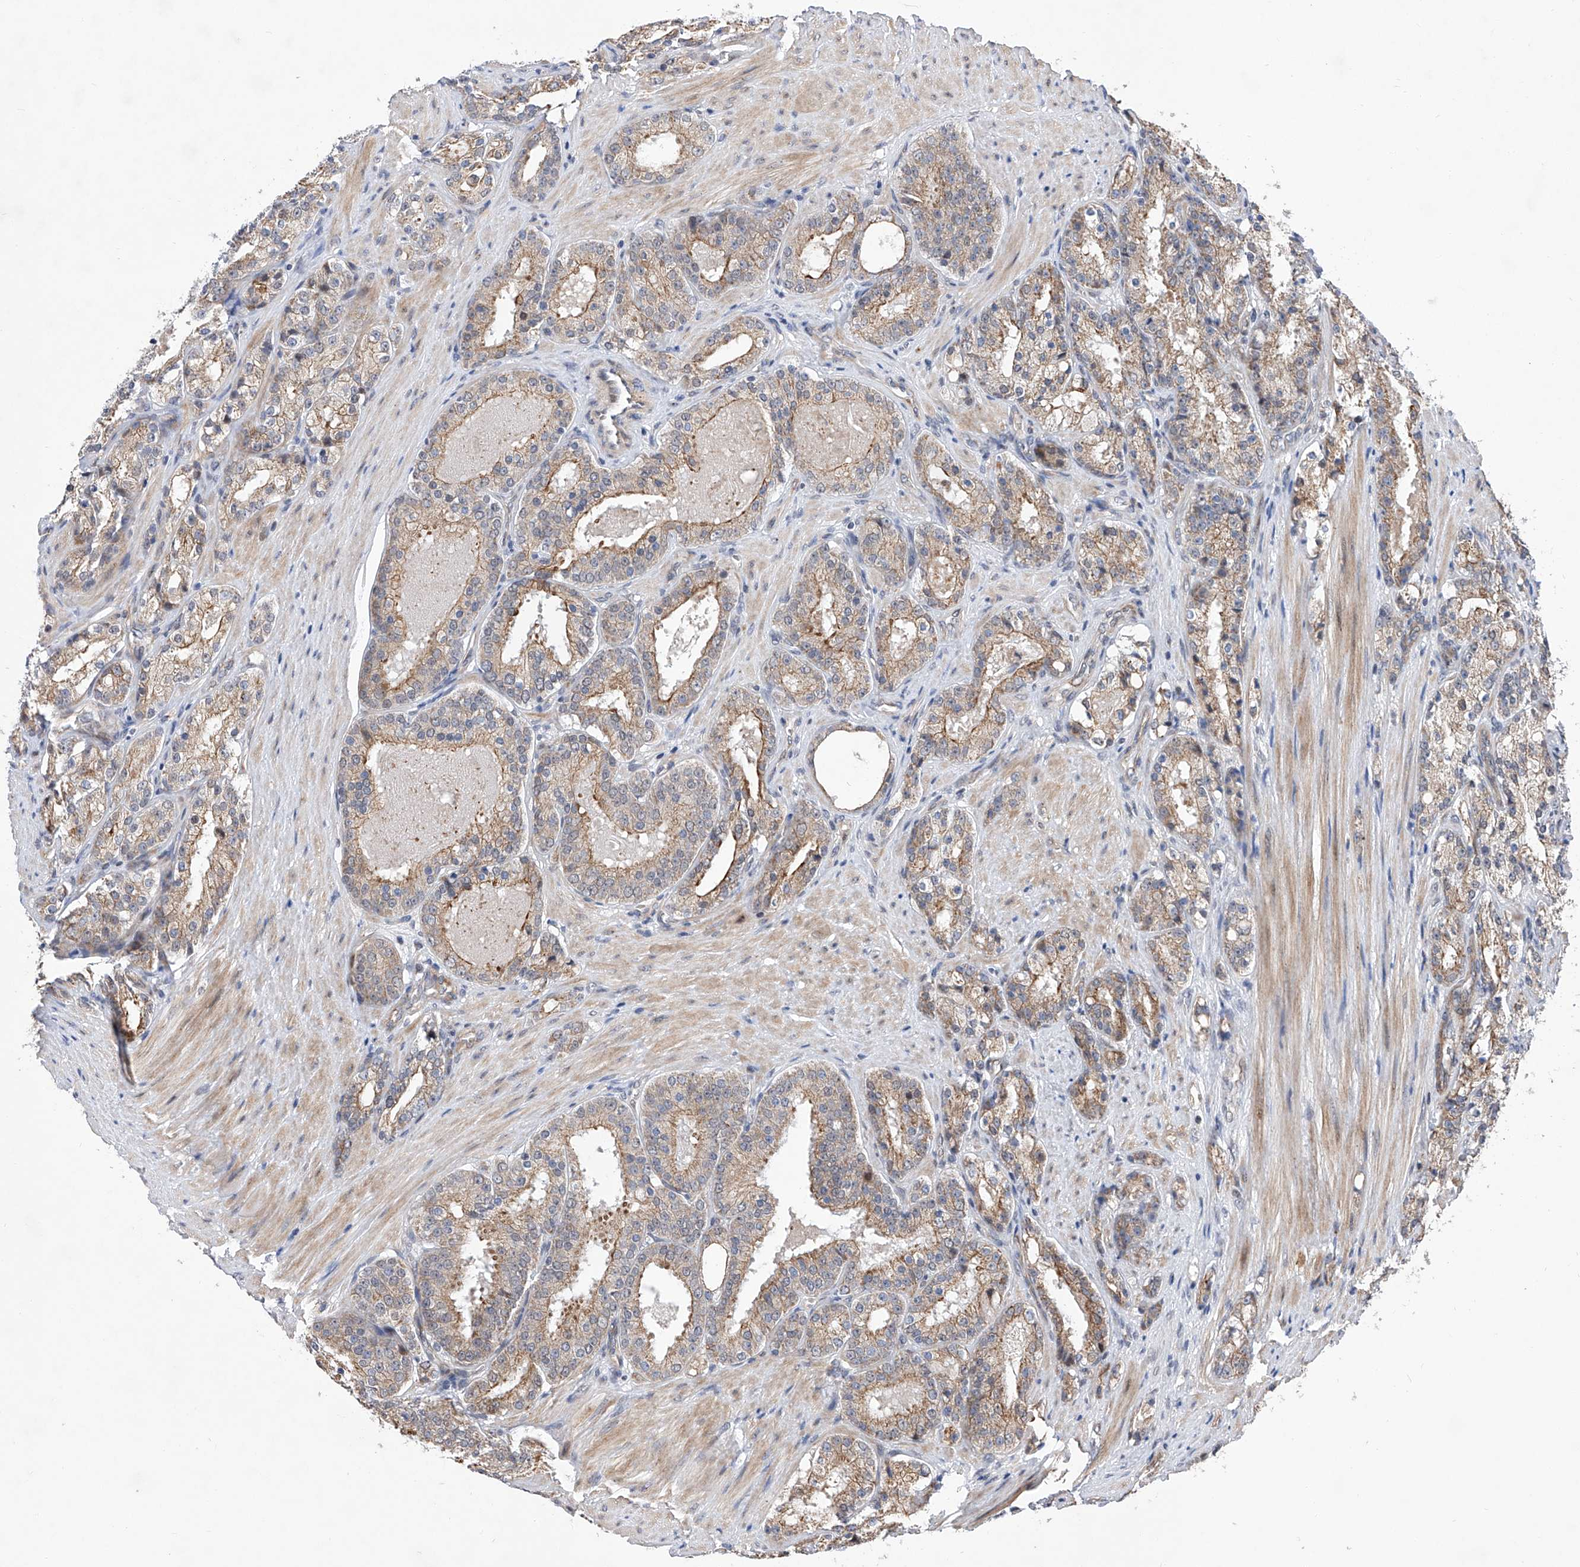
{"staining": {"intensity": "moderate", "quantity": "<25%", "location": "cytoplasmic/membranous"}, "tissue": "prostate cancer", "cell_type": "Tumor cells", "image_type": "cancer", "snomed": [{"axis": "morphology", "description": "Adenocarcinoma, High grade"}, {"axis": "topography", "description": "Prostate"}], "caption": "Human prostate cancer (high-grade adenocarcinoma) stained with a protein marker displays moderate staining in tumor cells.", "gene": "FARP2", "patient": {"sex": "male", "age": 60}}